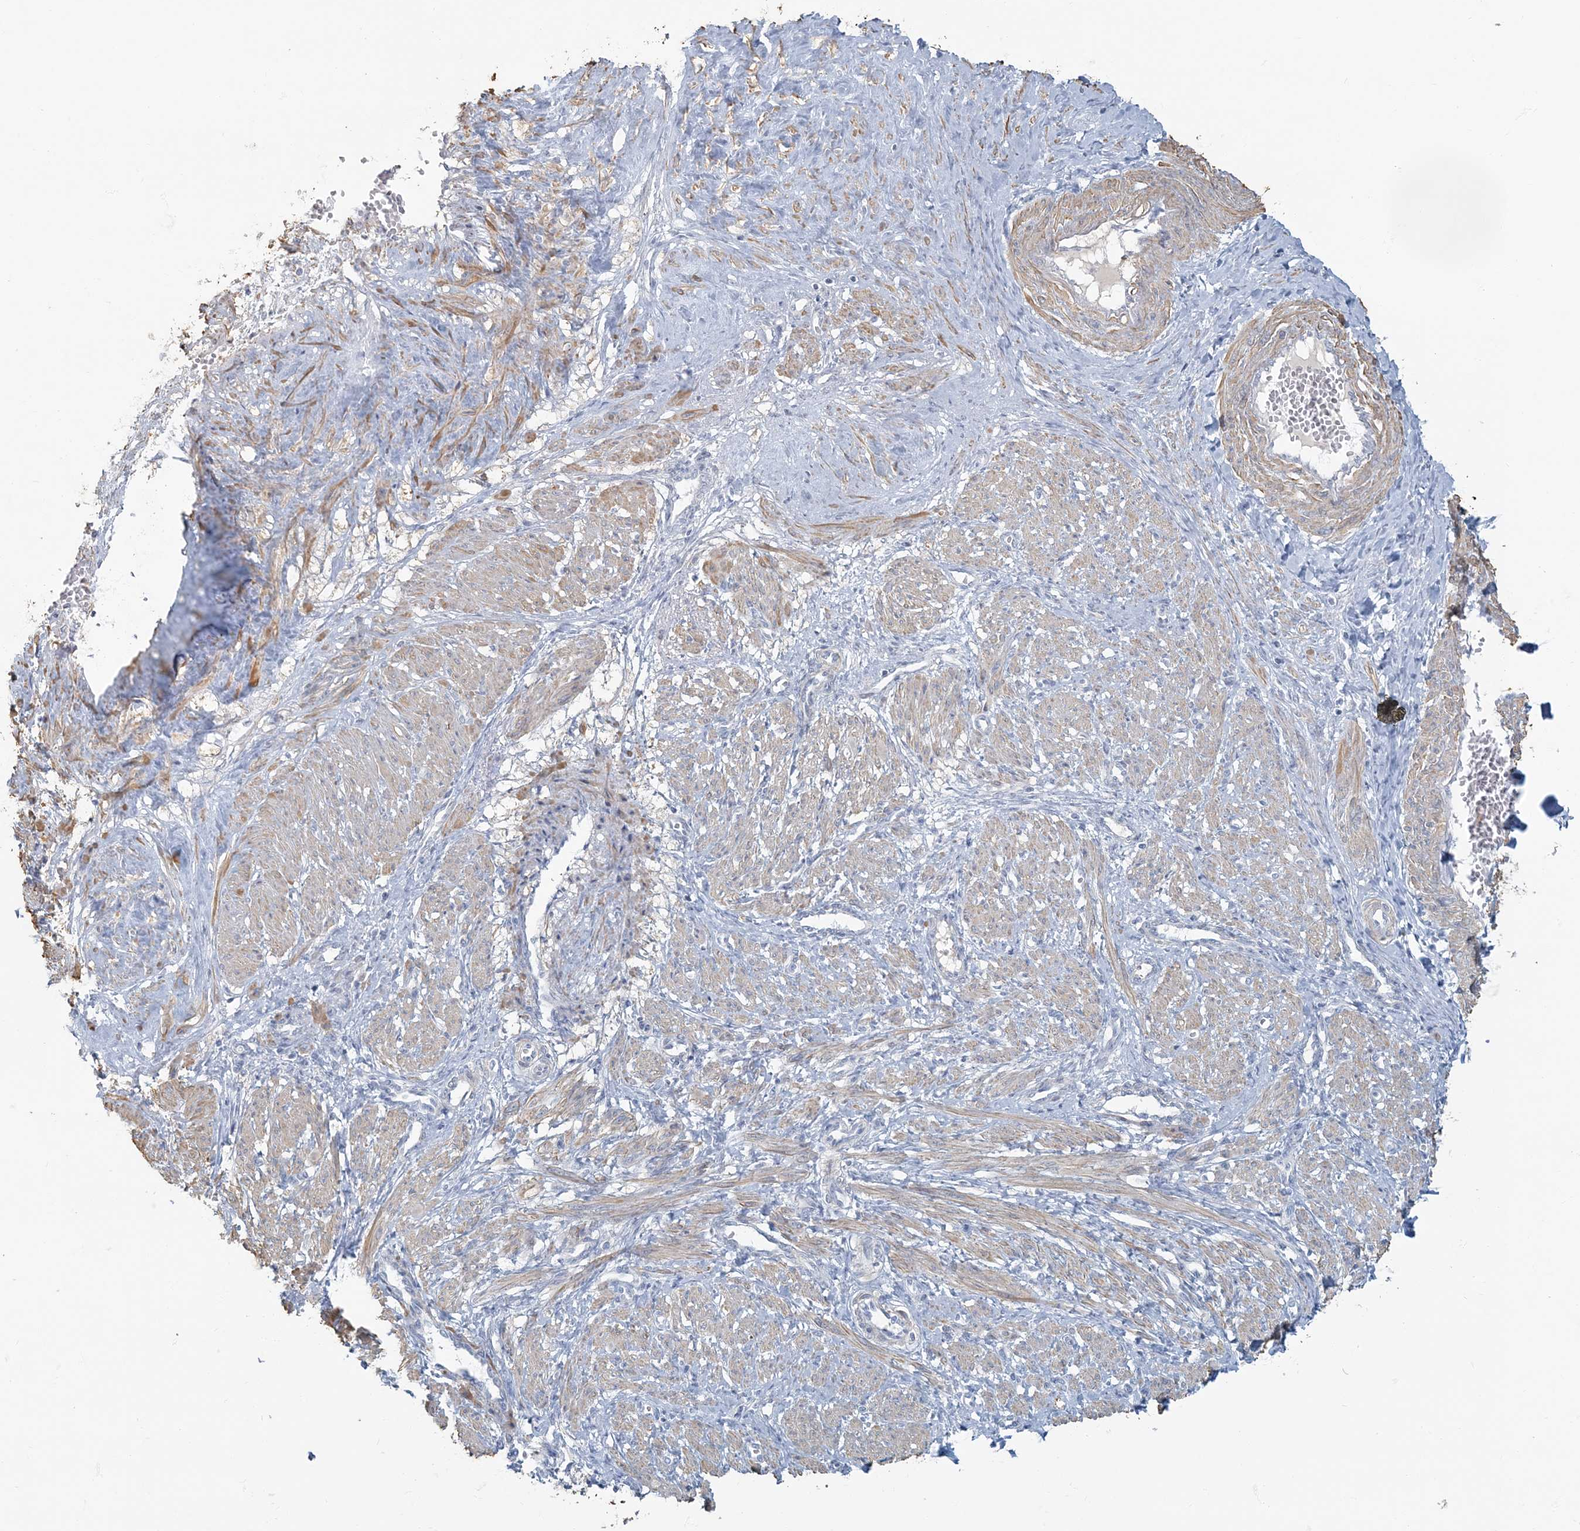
{"staining": {"intensity": "moderate", "quantity": "25%-75%", "location": "cytoplasmic/membranous"}, "tissue": "smooth muscle", "cell_type": "Smooth muscle cells", "image_type": "normal", "snomed": [{"axis": "morphology", "description": "Normal tissue, NOS"}, {"axis": "topography", "description": "Endometrium"}], "caption": "Protein staining of unremarkable smooth muscle exhibits moderate cytoplasmic/membranous positivity in about 25%-75% of smooth muscle cells.", "gene": "MYOT", "patient": {"sex": "female", "age": 33}}